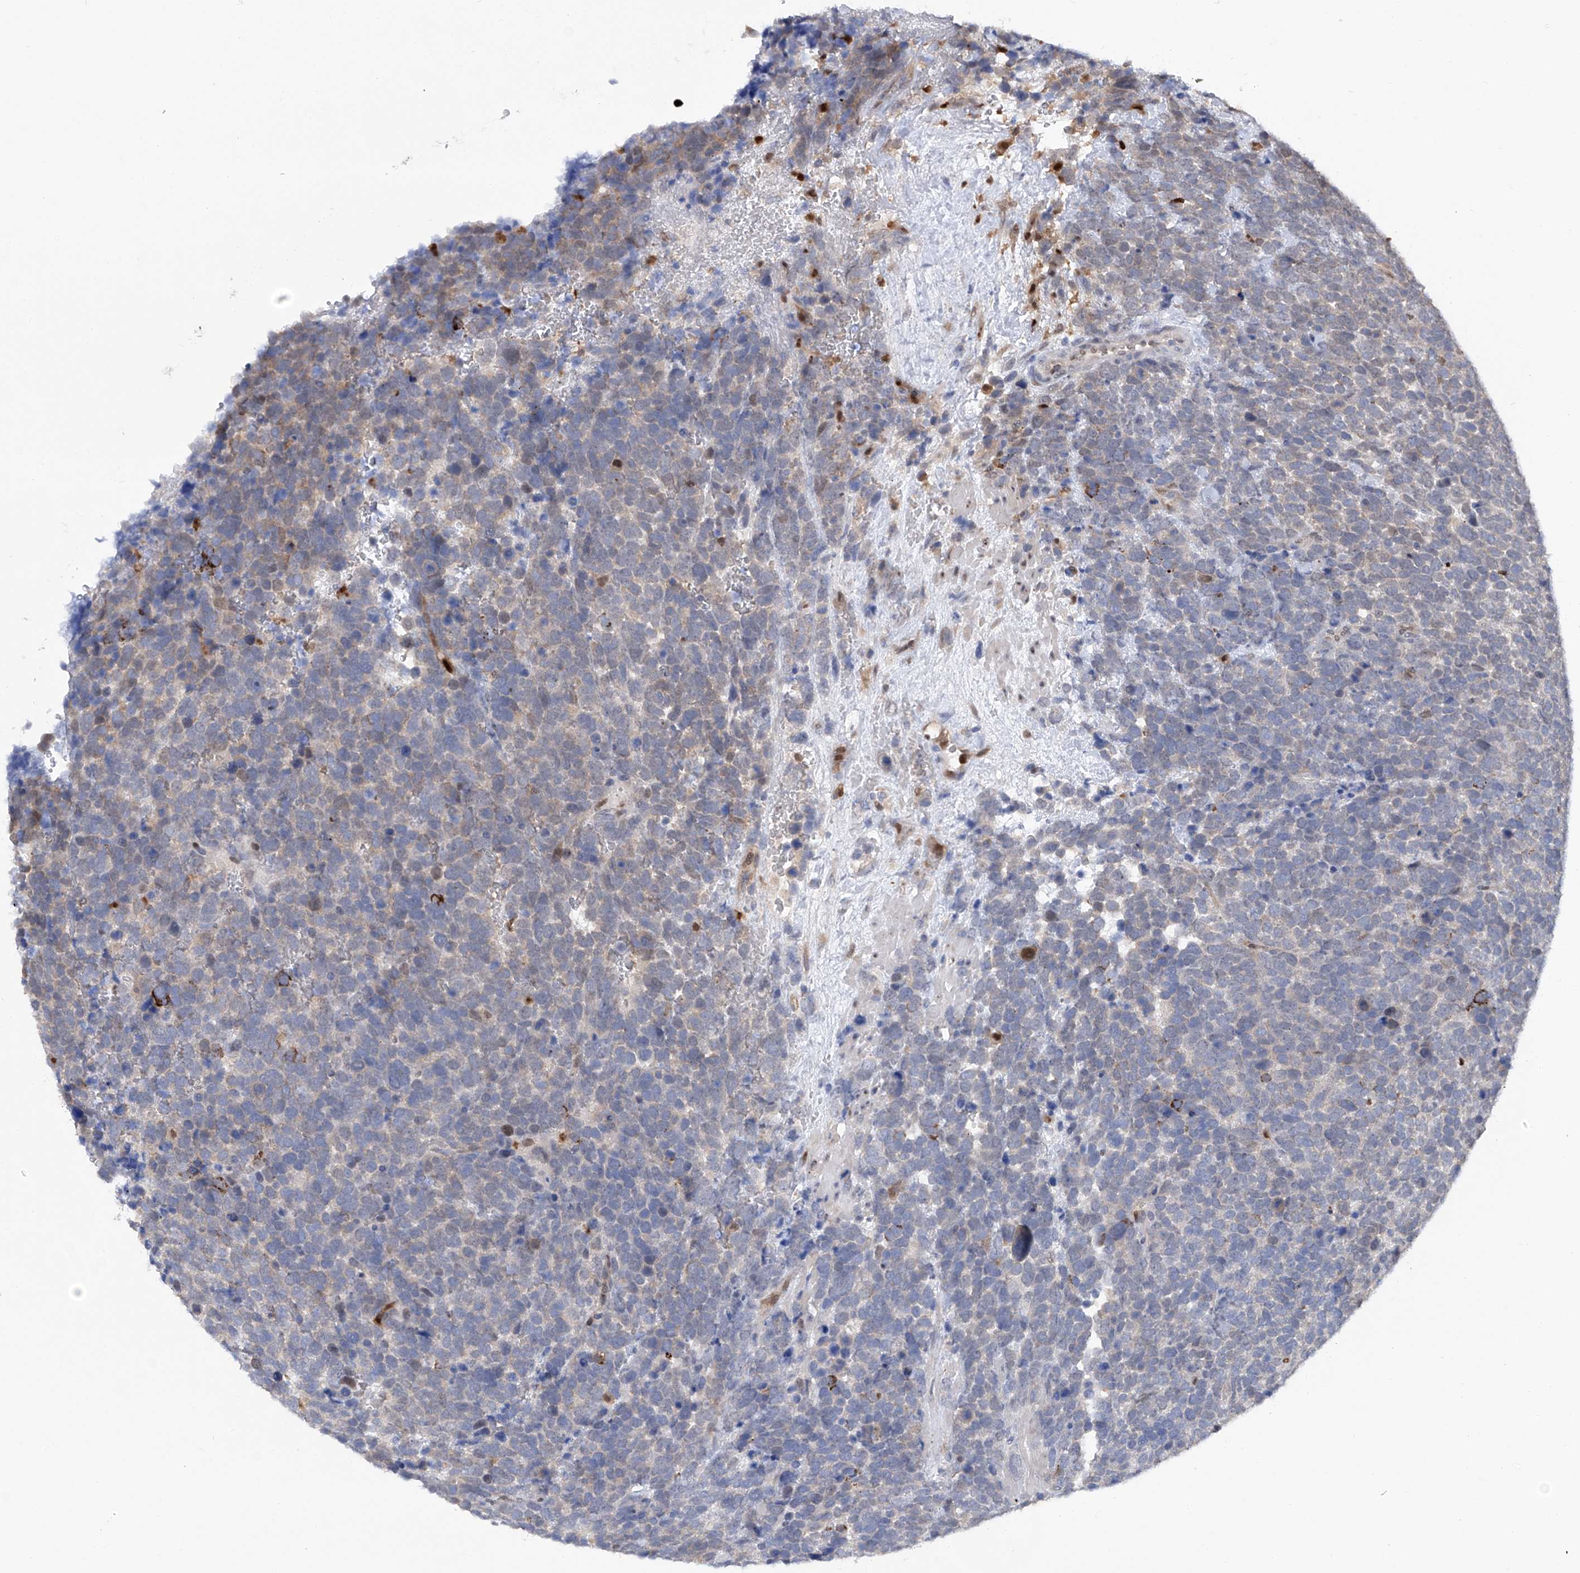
{"staining": {"intensity": "negative", "quantity": "none", "location": "none"}, "tissue": "urothelial cancer", "cell_type": "Tumor cells", "image_type": "cancer", "snomed": [{"axis": "morphology", "description": "Urothelial carcinoma, High grade"}, {"axis": "topography", "description": "Urinary bladder"}], "caption": "High magnification brightfield microscopy of urothelial cancer stained with DAB (brown) and counterstained with hematoxylin (blue): tumor cells show no significant expression.", "gene": "PHF20", "patient": {"sex": "female", "age": 82}}